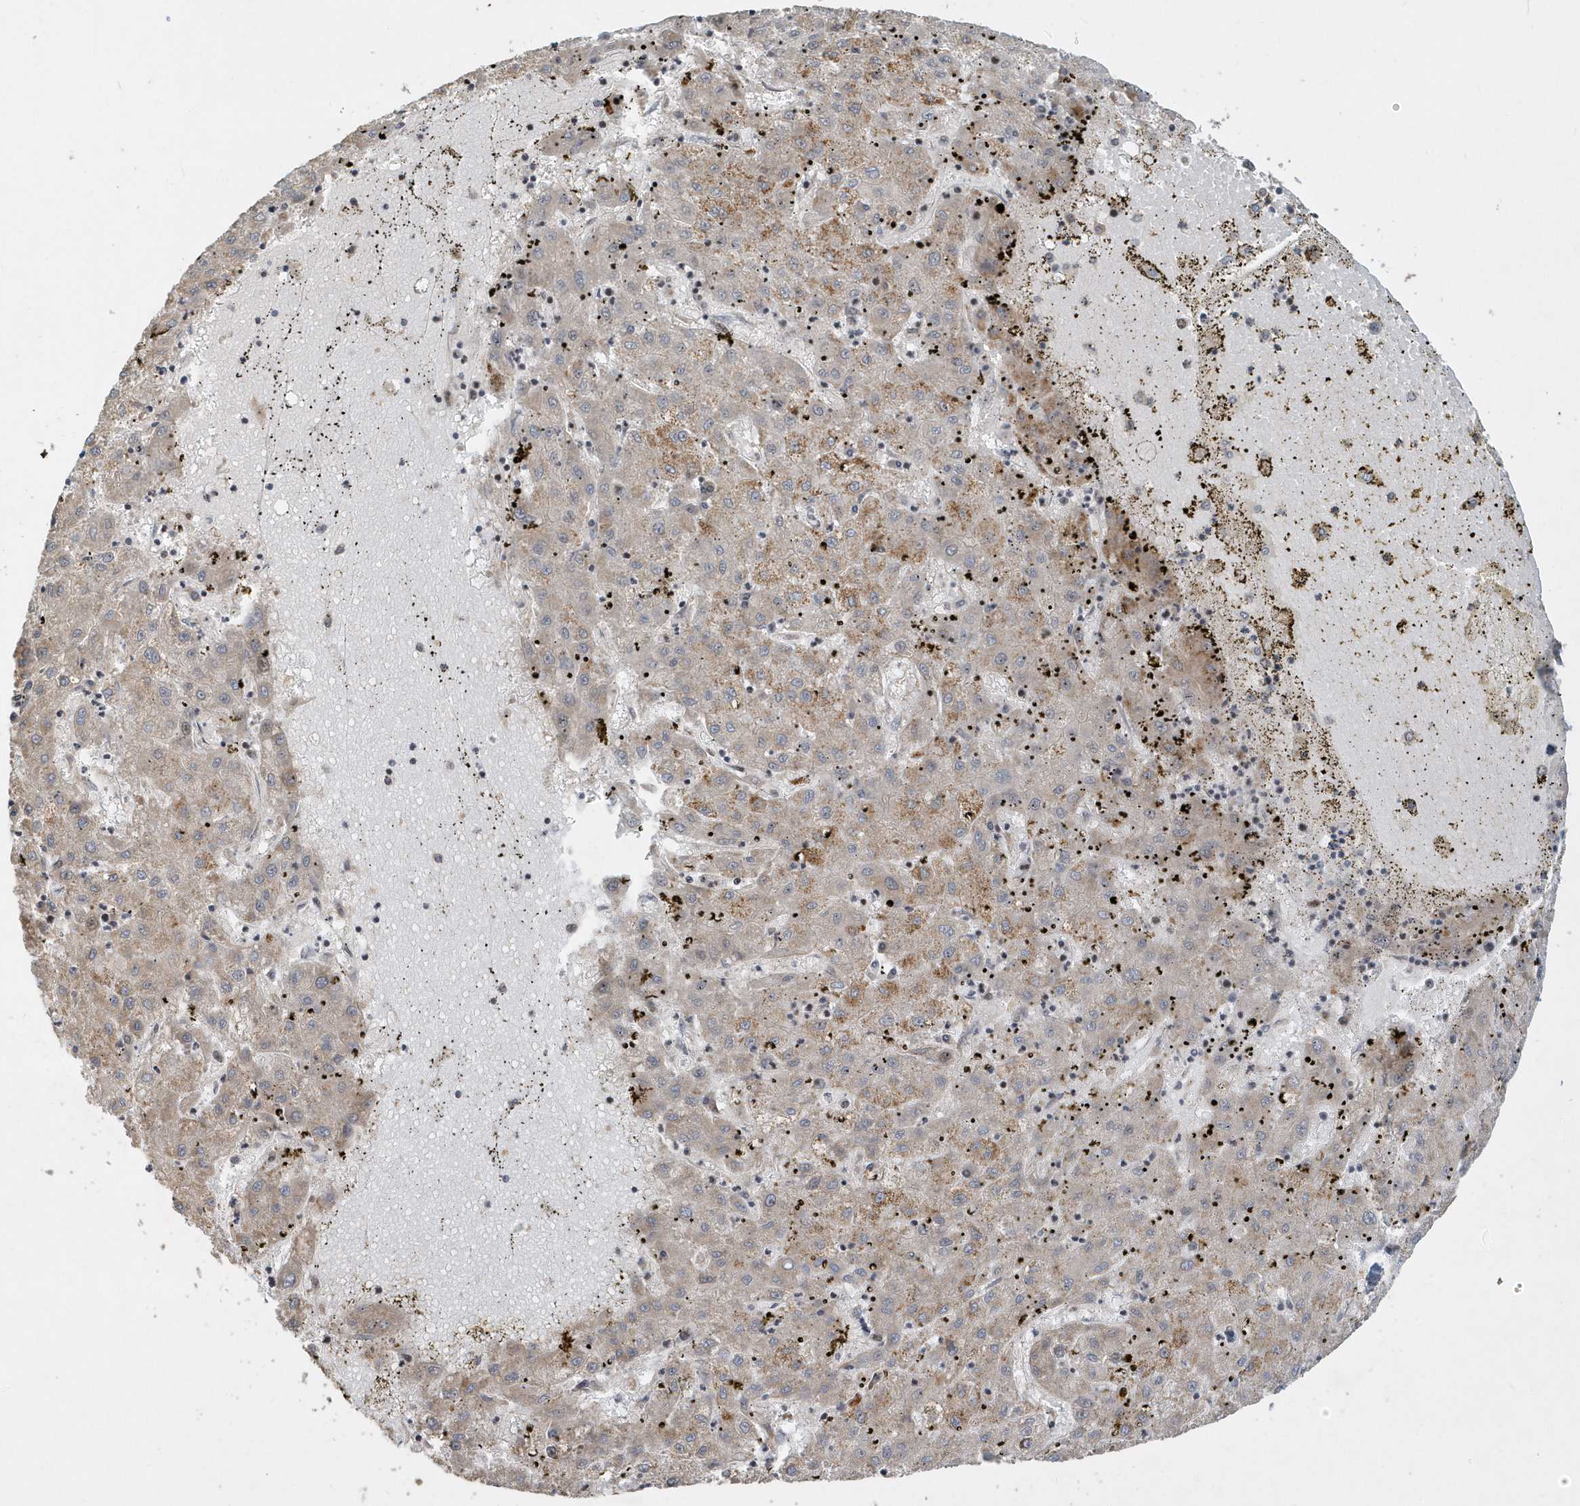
{"staining": {"intensity": "weak", "quantity": "25%-75%", "location": "cytoplasmic/membranous"}, "tissue": "liver cancer", "cell_type": "Tumor cells", "image_type": "cancer", "snomed": [{"axis": "morphology", "description": "Carcinoma, Hepatocellular, NOS"}, {"axis": "topography", "description": "Liver"}], "caption": "DAB (3,3'-diaminobenzidine) immunohistochemical staining of liver hepatocellular carcinoma shows weak cytoplasmic/membranous protein staining in approximately 25%-75% of tumor cells.", "gene": "TRAIP", "patient": {"sex": "male", "age": 72}}